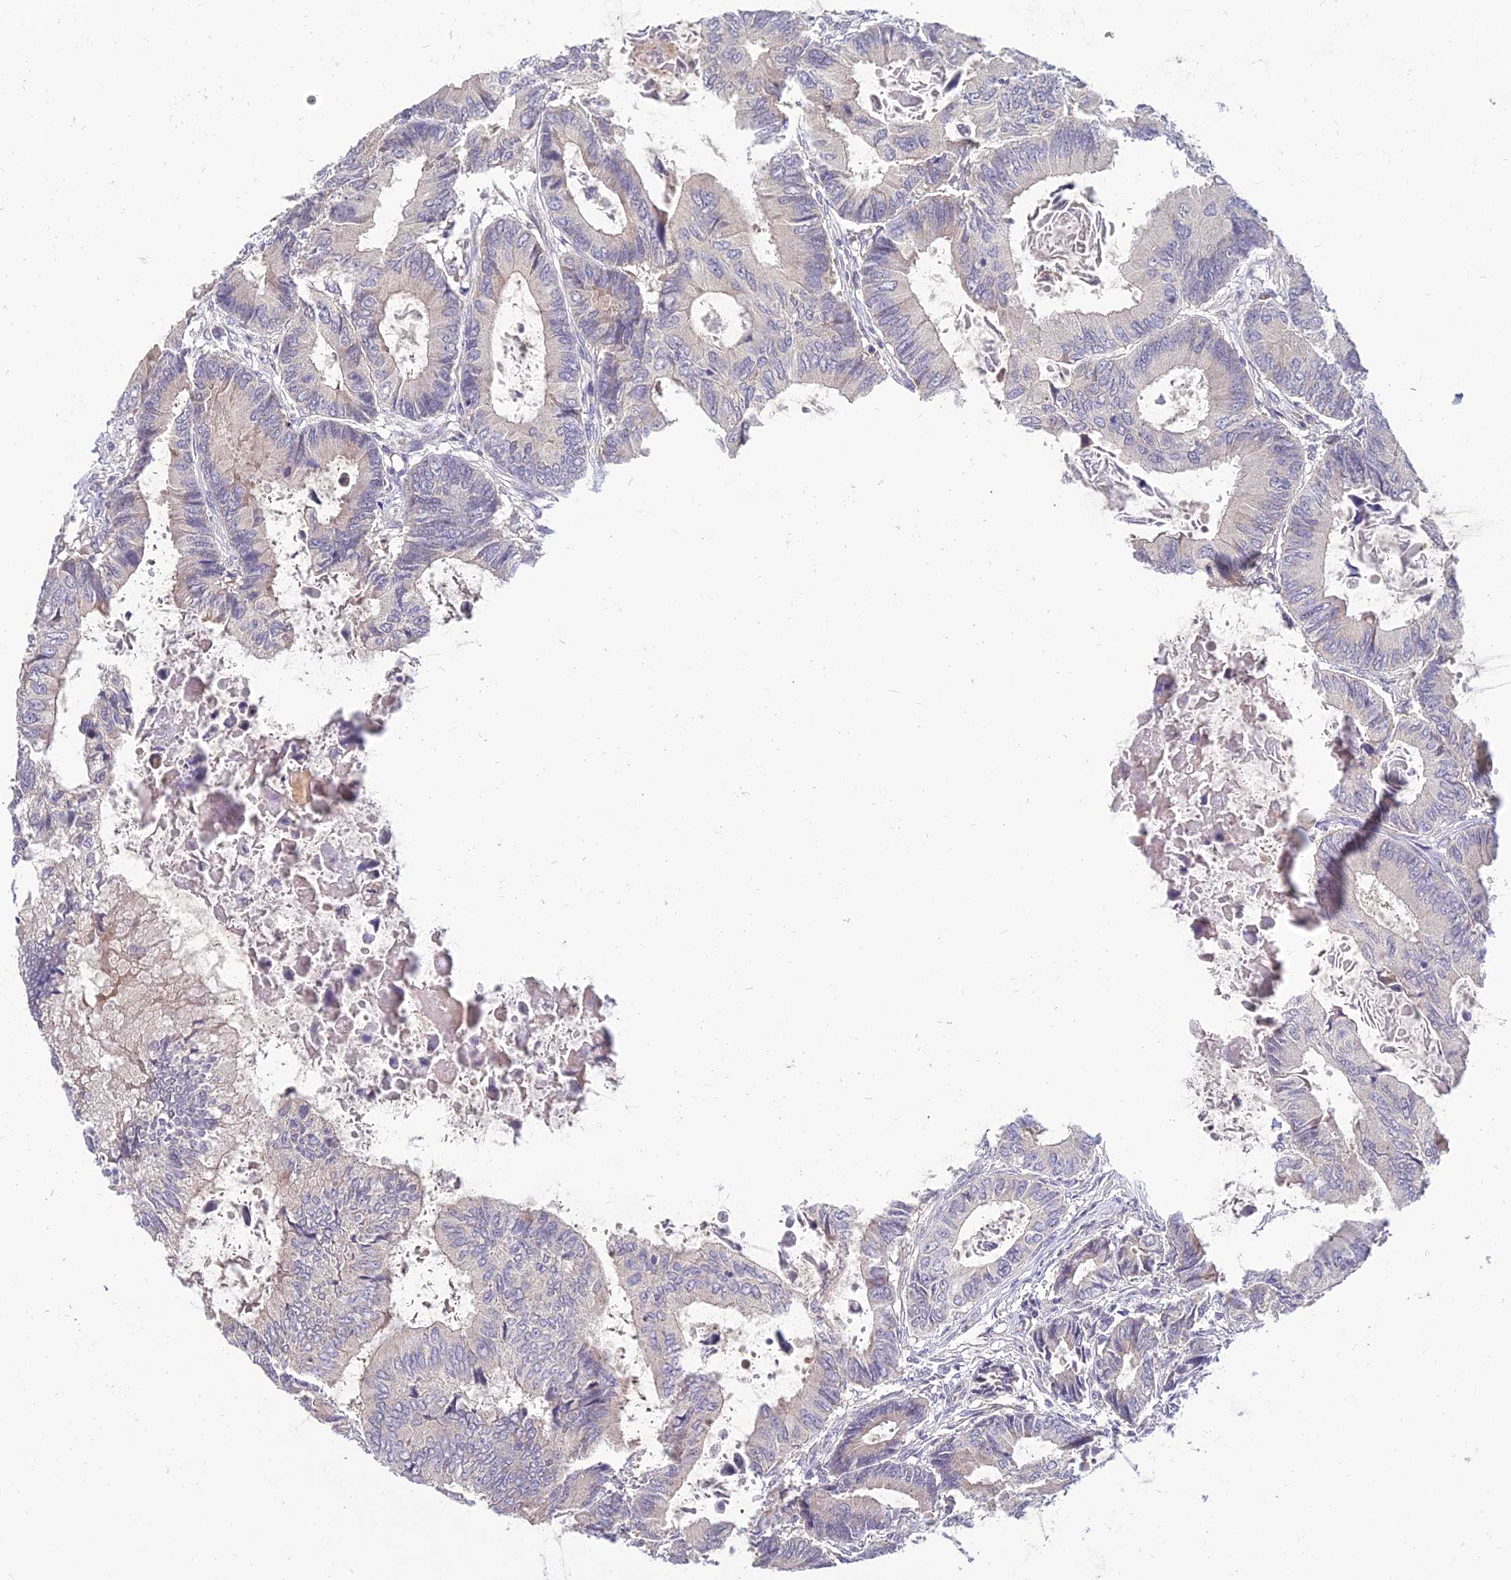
{"staining": {"intensity": "negative", "quantity": "none", "location": "none"}, "tissue": "colorectal cancer", "cell_type": "Tumor cells", "image_type": "cancer", "snomed": [{"axis": "morphology", "description": "Adenocarcinoma, NOS"}, {"axis": "topography", "description": "Colon"}], "caption": "DAB (3,3'-diaminobenzidine) immunohistochemical staining of human adenocarcinoma (colorectal) demonstrates no significant positivity in tumor cells.", "gene": "NPY", "patient": {"sex": "male", "age": 85}}